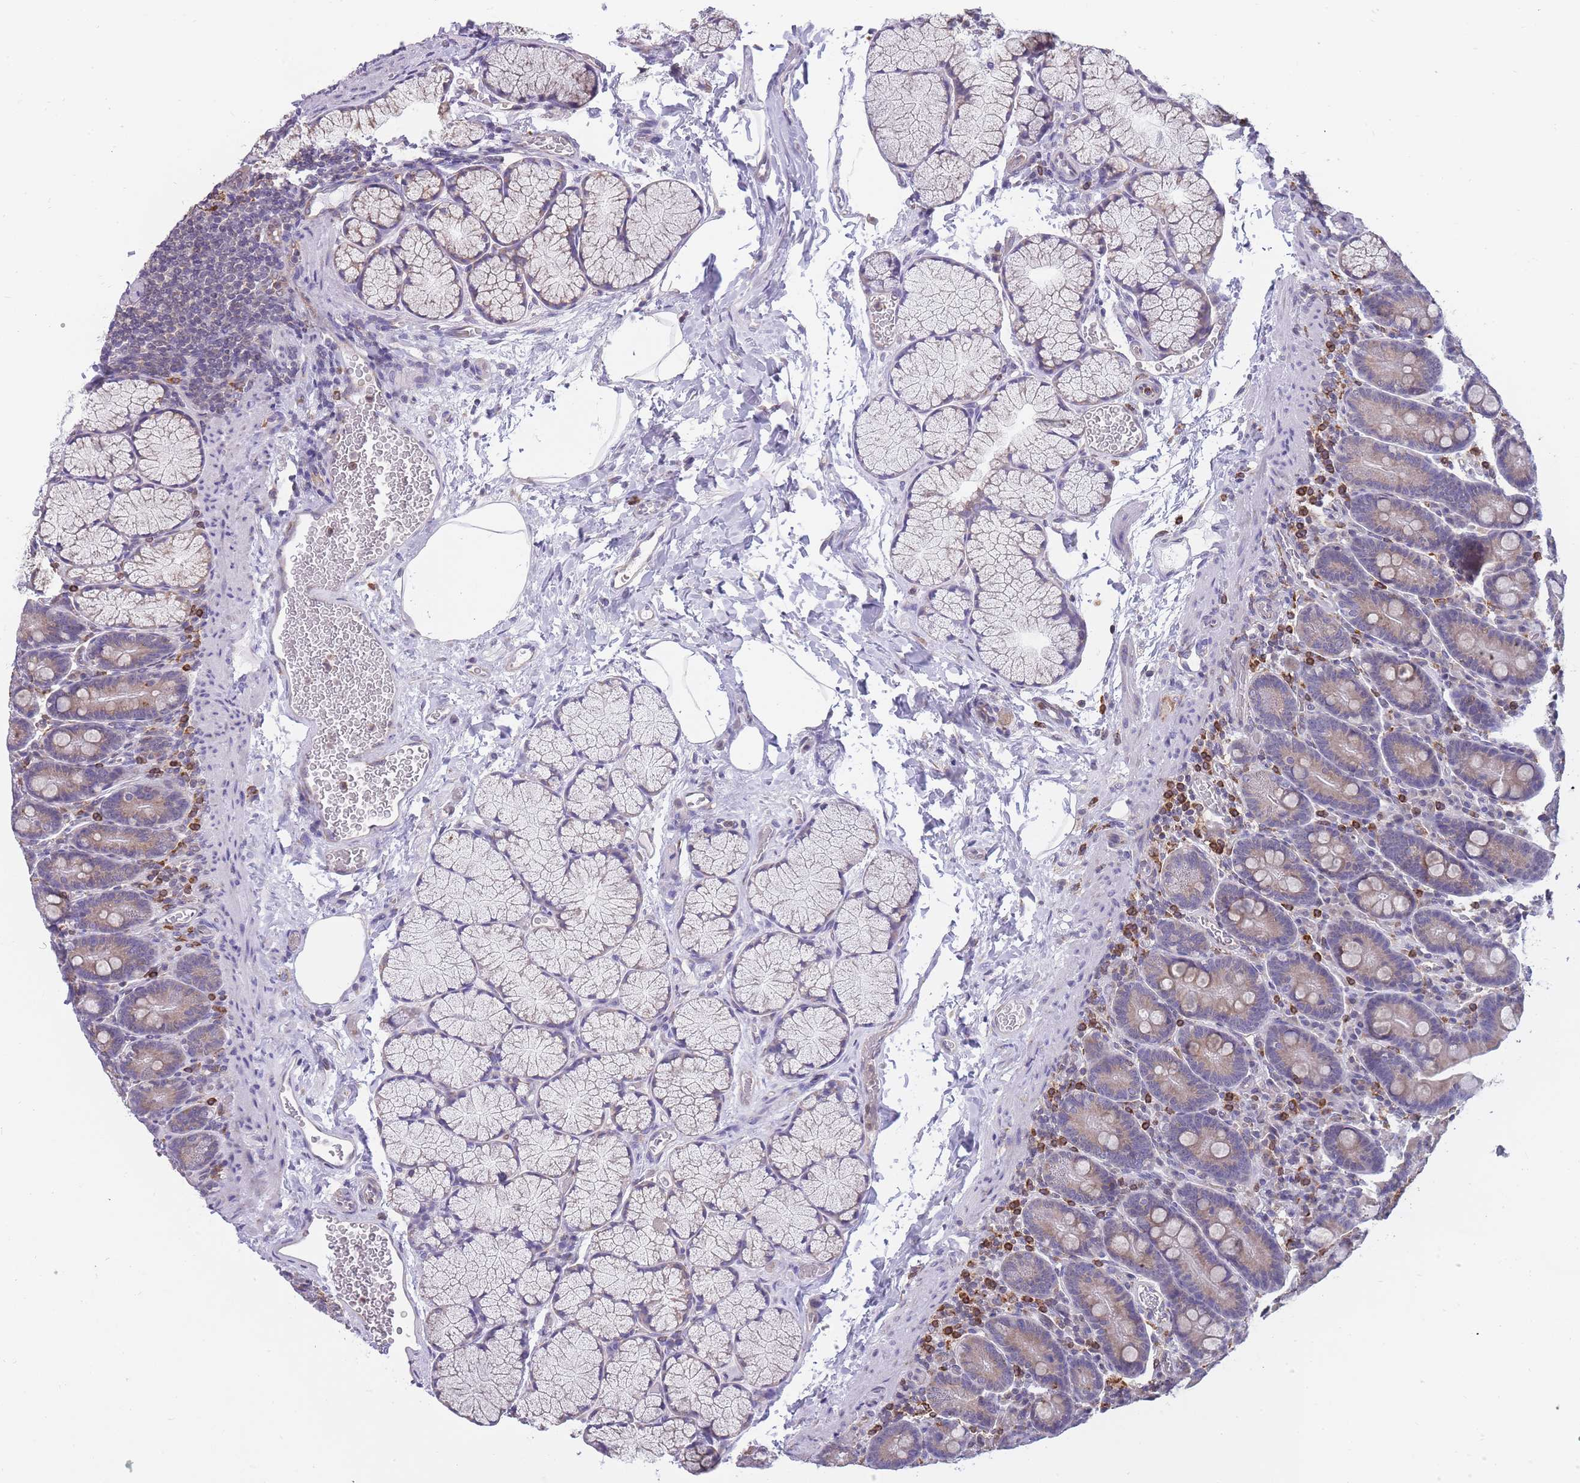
{"staining": {"intensity": "moderate", "quantity": ">75%", "location": "cytoplasmic/membranous"}, "tissue": "duodenum", "cell_type": "Glandular cells", "image_type": "normal", "snomed": [{"axis": "morphology", "description": "Normal tissue, NOS"}, {"axis": "topography", "description": "Duodenum"}], "caption": "A histopathology image of human duodenum stained for a protein displays moderate cytoplasmic/membranous brown staining in glandular cells.", "gene": "ZNF662", "patient": {"sex": "male", "age": 35}}